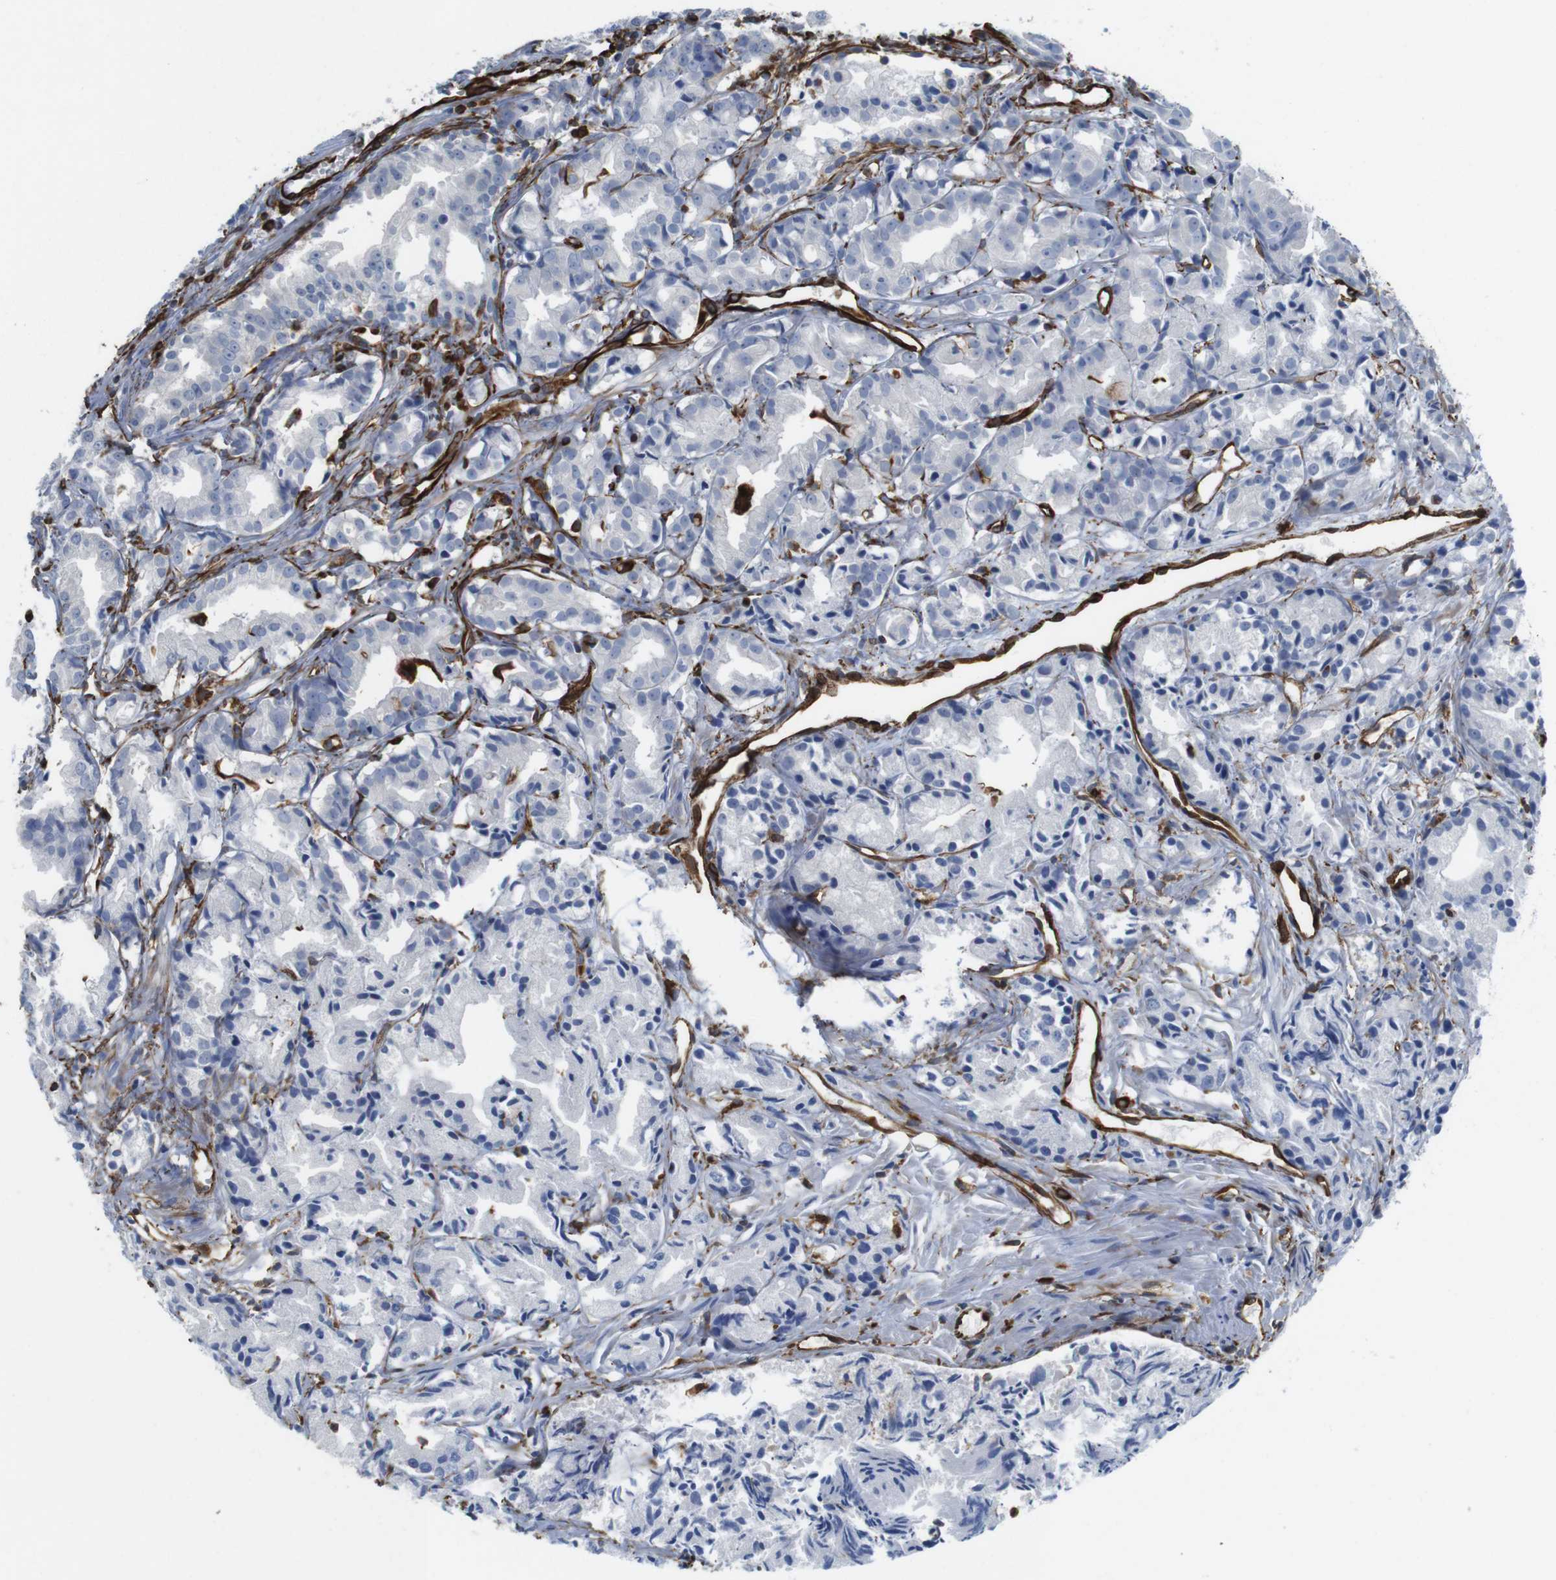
{"staining": {"intensity": "negative", "quantity": "none", "location": "none"}, "tissue": "prostate cancer", "cell_type": "Tumor cells", "image_type": "cancer", "snomed": [{"axis": "morphology", "description": "Adenocarcinoma, Low grade"}, {"axis": "topography", "description": "Prostate"}], "caption": "Prostate cancer (adenocarcinoma (low-grade)) was stained to show a protein in brown. There is no significant expression in tumor cells.", "gene": "RALGPS1", "patient": {"sex": "male", "age": 72}}